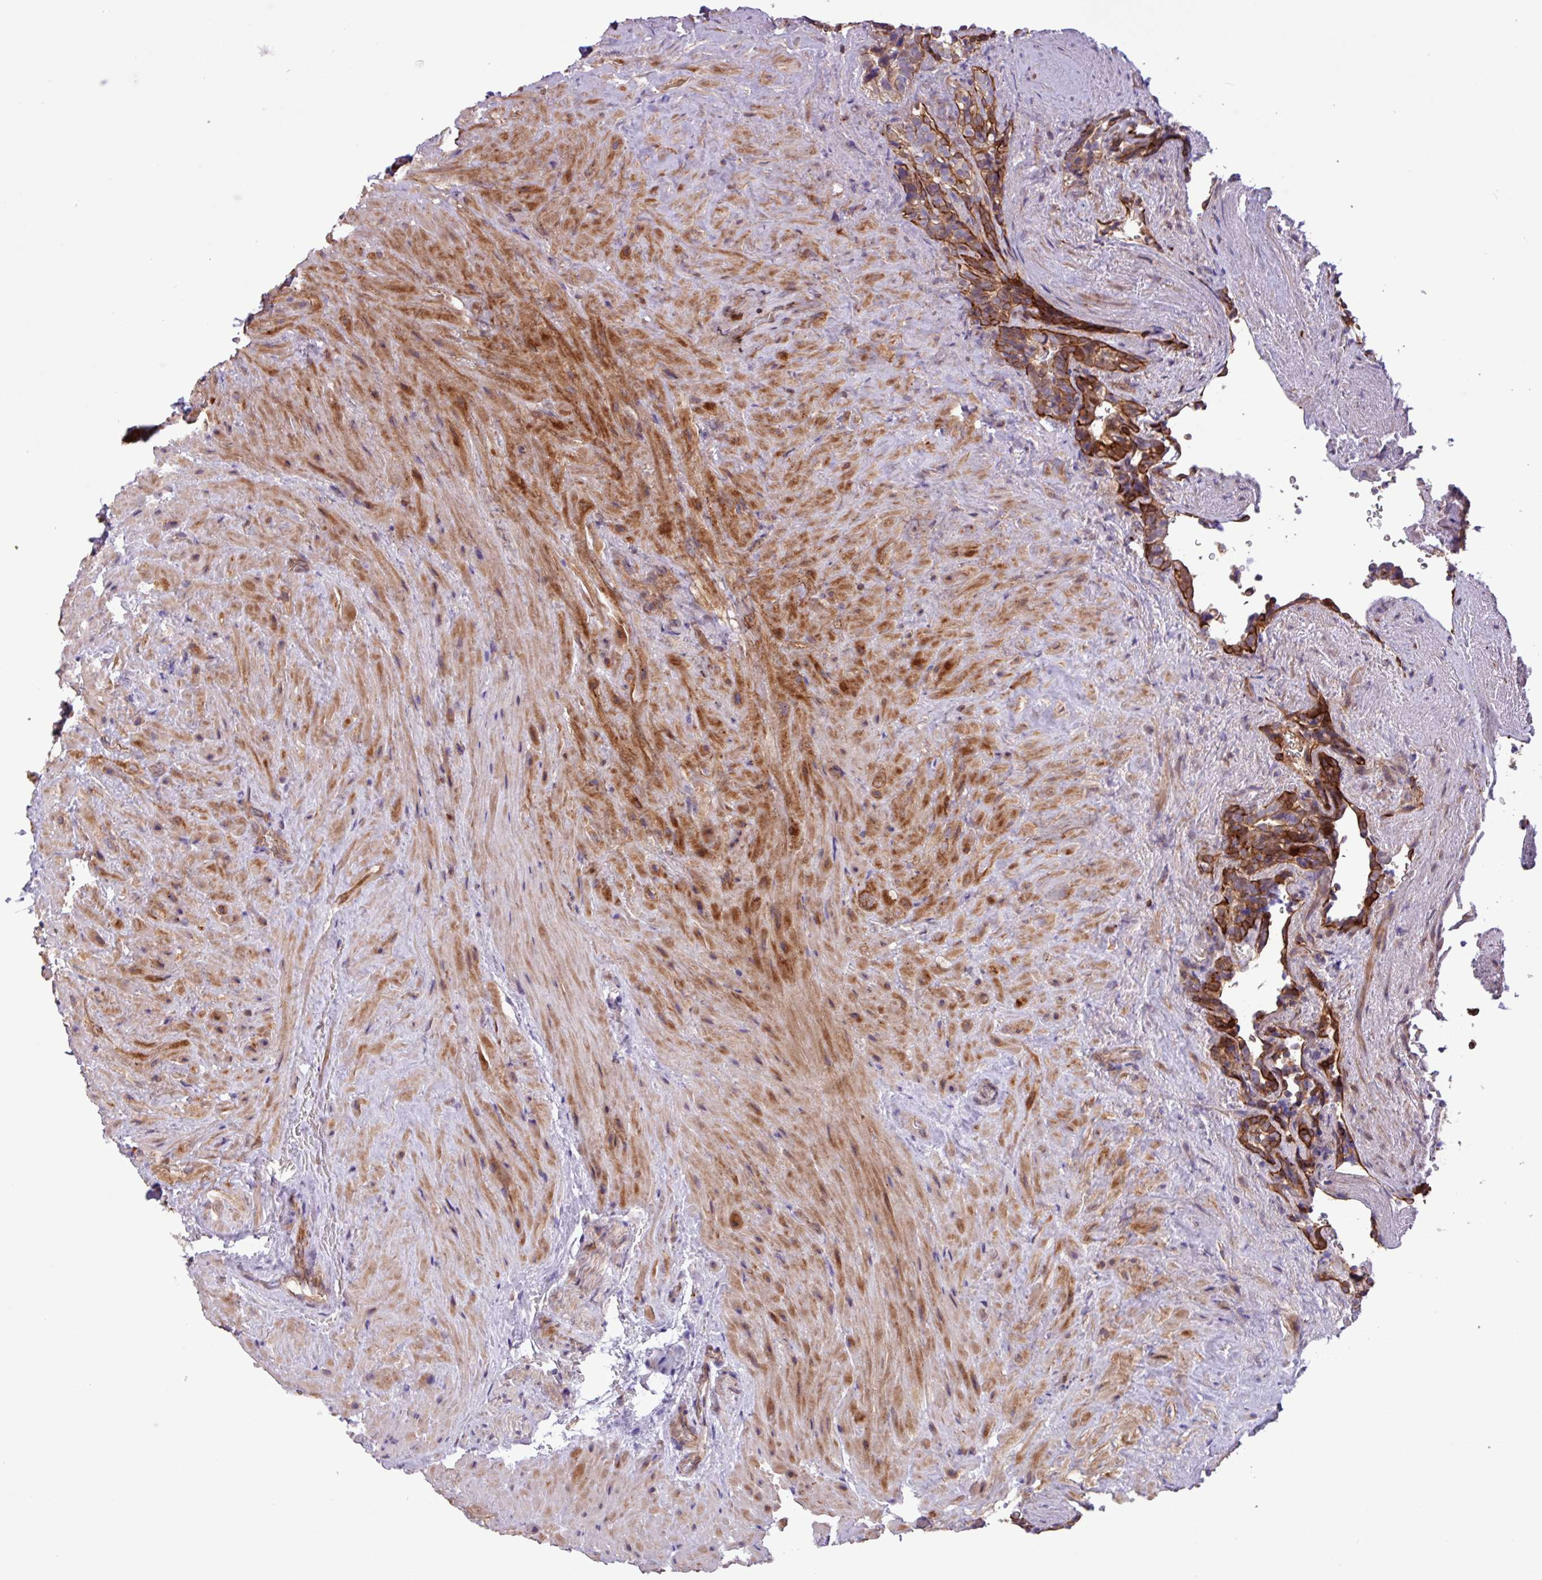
{"staining": {"intensity": "strong", "quantity": ">75%", "location": "cytoplasmic/membranous"}, "tissue": "seminal vesicle", "cell_type": "Glandular cells", "image_type": "normal", "snomed": [{"axis": "morphology", "description": "Normal tissue, NOS"}, {"axis": "topography", "description": "Seminal veicle"}], "caption": "The image demonstrates a brown stain indicating the presence of a protein in the cytoplasmic/membranous of glandular cells in seminal vesicle. (Stains: DAB in brown, nuclei in blue, Microscopy: brightfield microscopy at high magnification).", "gene": "CNTRL", "patient": {"sex": "male", "age": 62}}